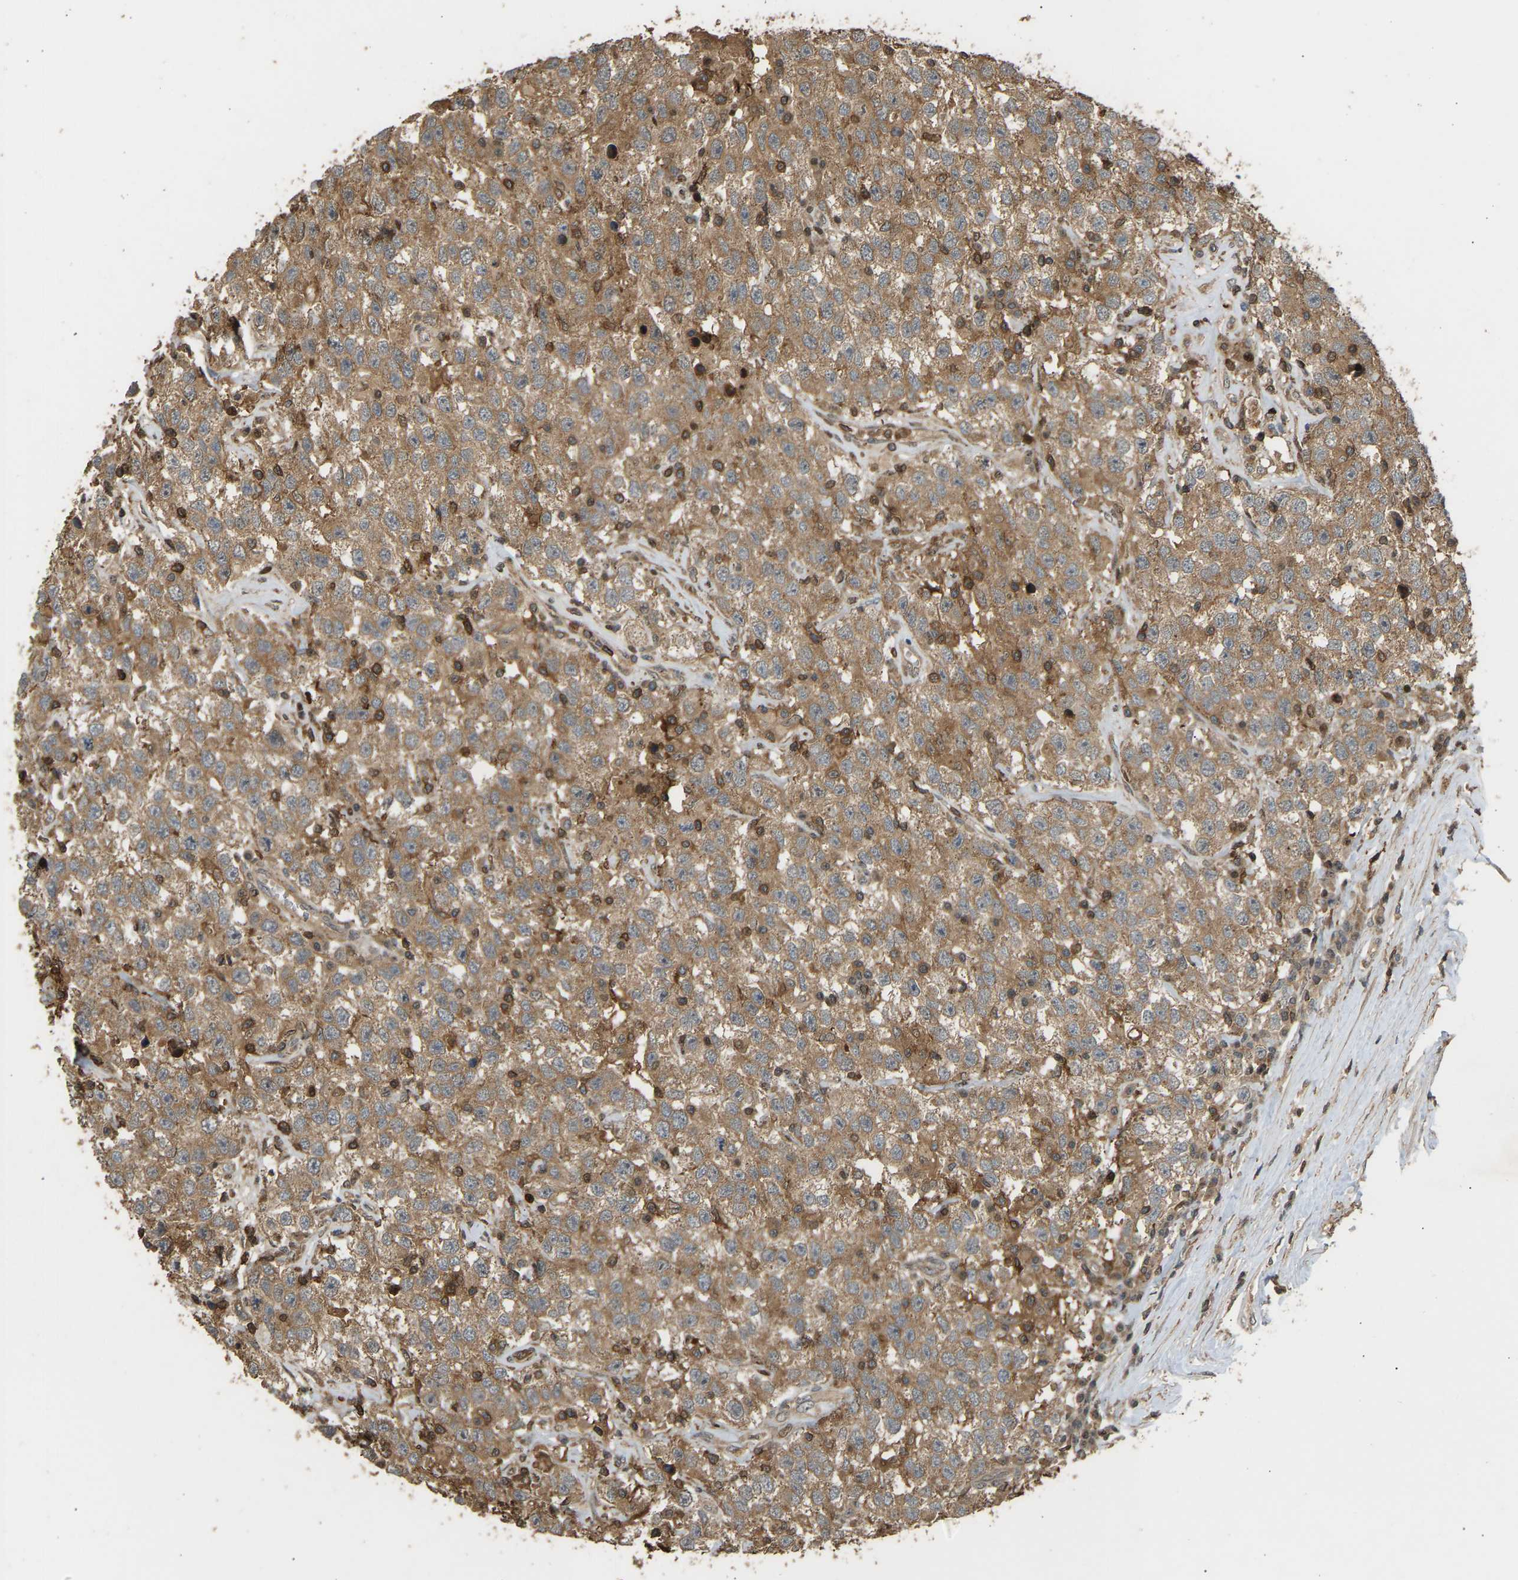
{"staining": {"intensity": "moderate", "quantity": ">75%", "location": "cytoplasmic/membranous"}, "tissue": "testis cancer", "cell_type": "Tumor cells", "image_type": "cancer", "snomed": [{"axis": "morphology", "description": "Seminoma, NOS"}, {"axis": "topography", "description": "Testis"}], "caption": "IHC photomicrograph of neoplastic tissue: testis seminoma stained using immunohistochemistry demonstrates medium levels of moderate protein expression localized specifically in the cytoplasmic/membranous of tumor cells, appearing as a cytoplasmic/membranous brown color.", "gene": "GOPC", "patient": {"sex": "male", "age": 41}}